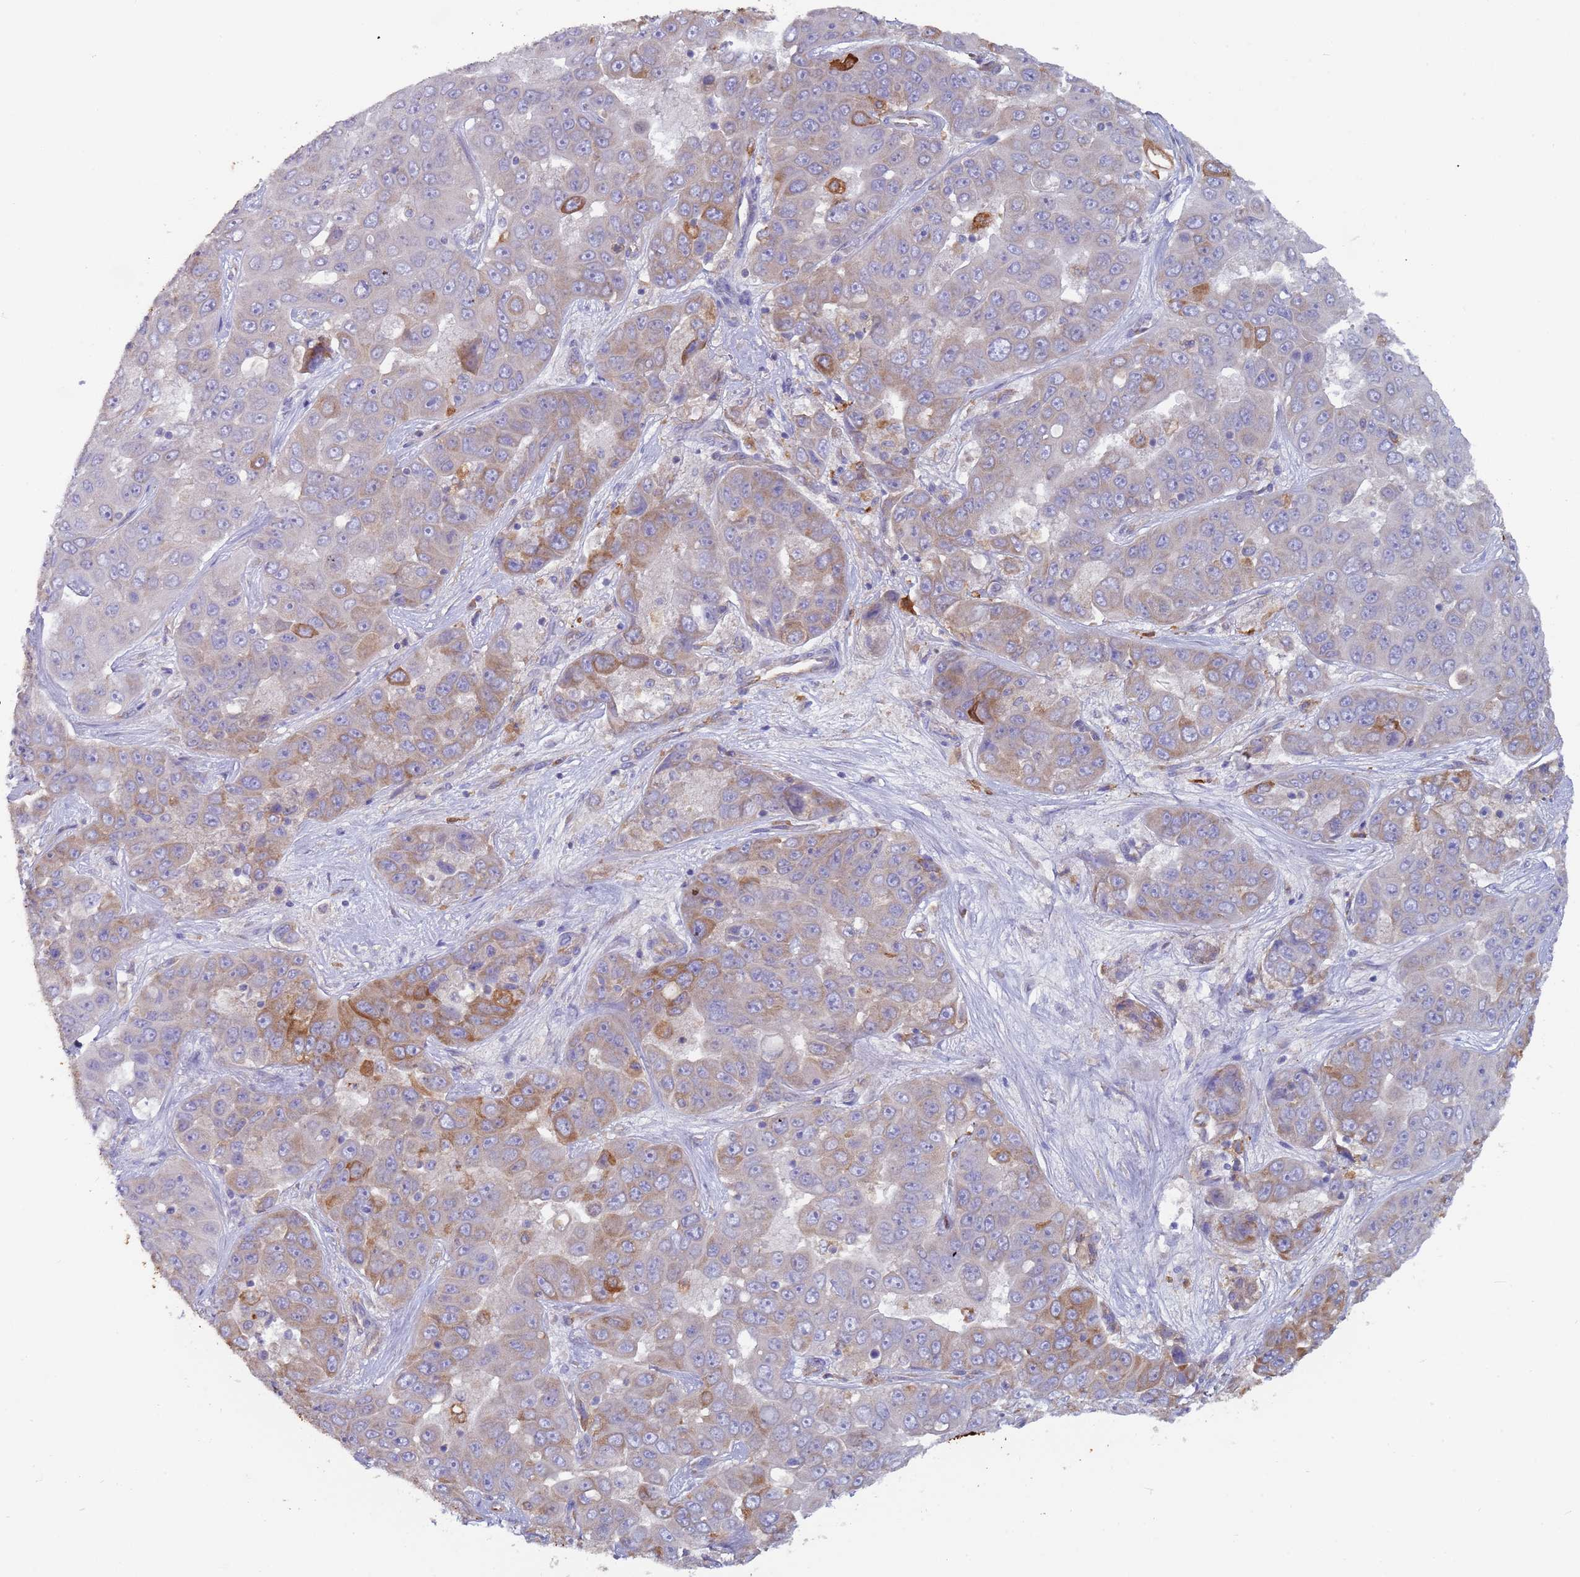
{"staining": {"intensity": "moderate", "quantity": "<25%", "location": "cytoplasmic/membranous"}, "tissue": "liver cancer", "cell_type": "Tumor cells", "image_type": "cancer", "snomed": [{"axis": "morphology", "description": "Cholangiocarcinoma"}, {"axis": "topography", "description": "Liver"}], "caption": "Immunohistochemical staining of human cholangiocarcinoma (liver) shows low levels of moderate cytoplasmic/membranous protein positivity in about <25% of tumor cells. The staining was performed using DAB (3,3'-diaminobenzidine) to visualize the protein expression in brown, while the nuclei were stained in blue with hematoxylin (Magnification: 20x).", "gene": "ZNF844", "patient": {"sex": "female", "age": 52}}